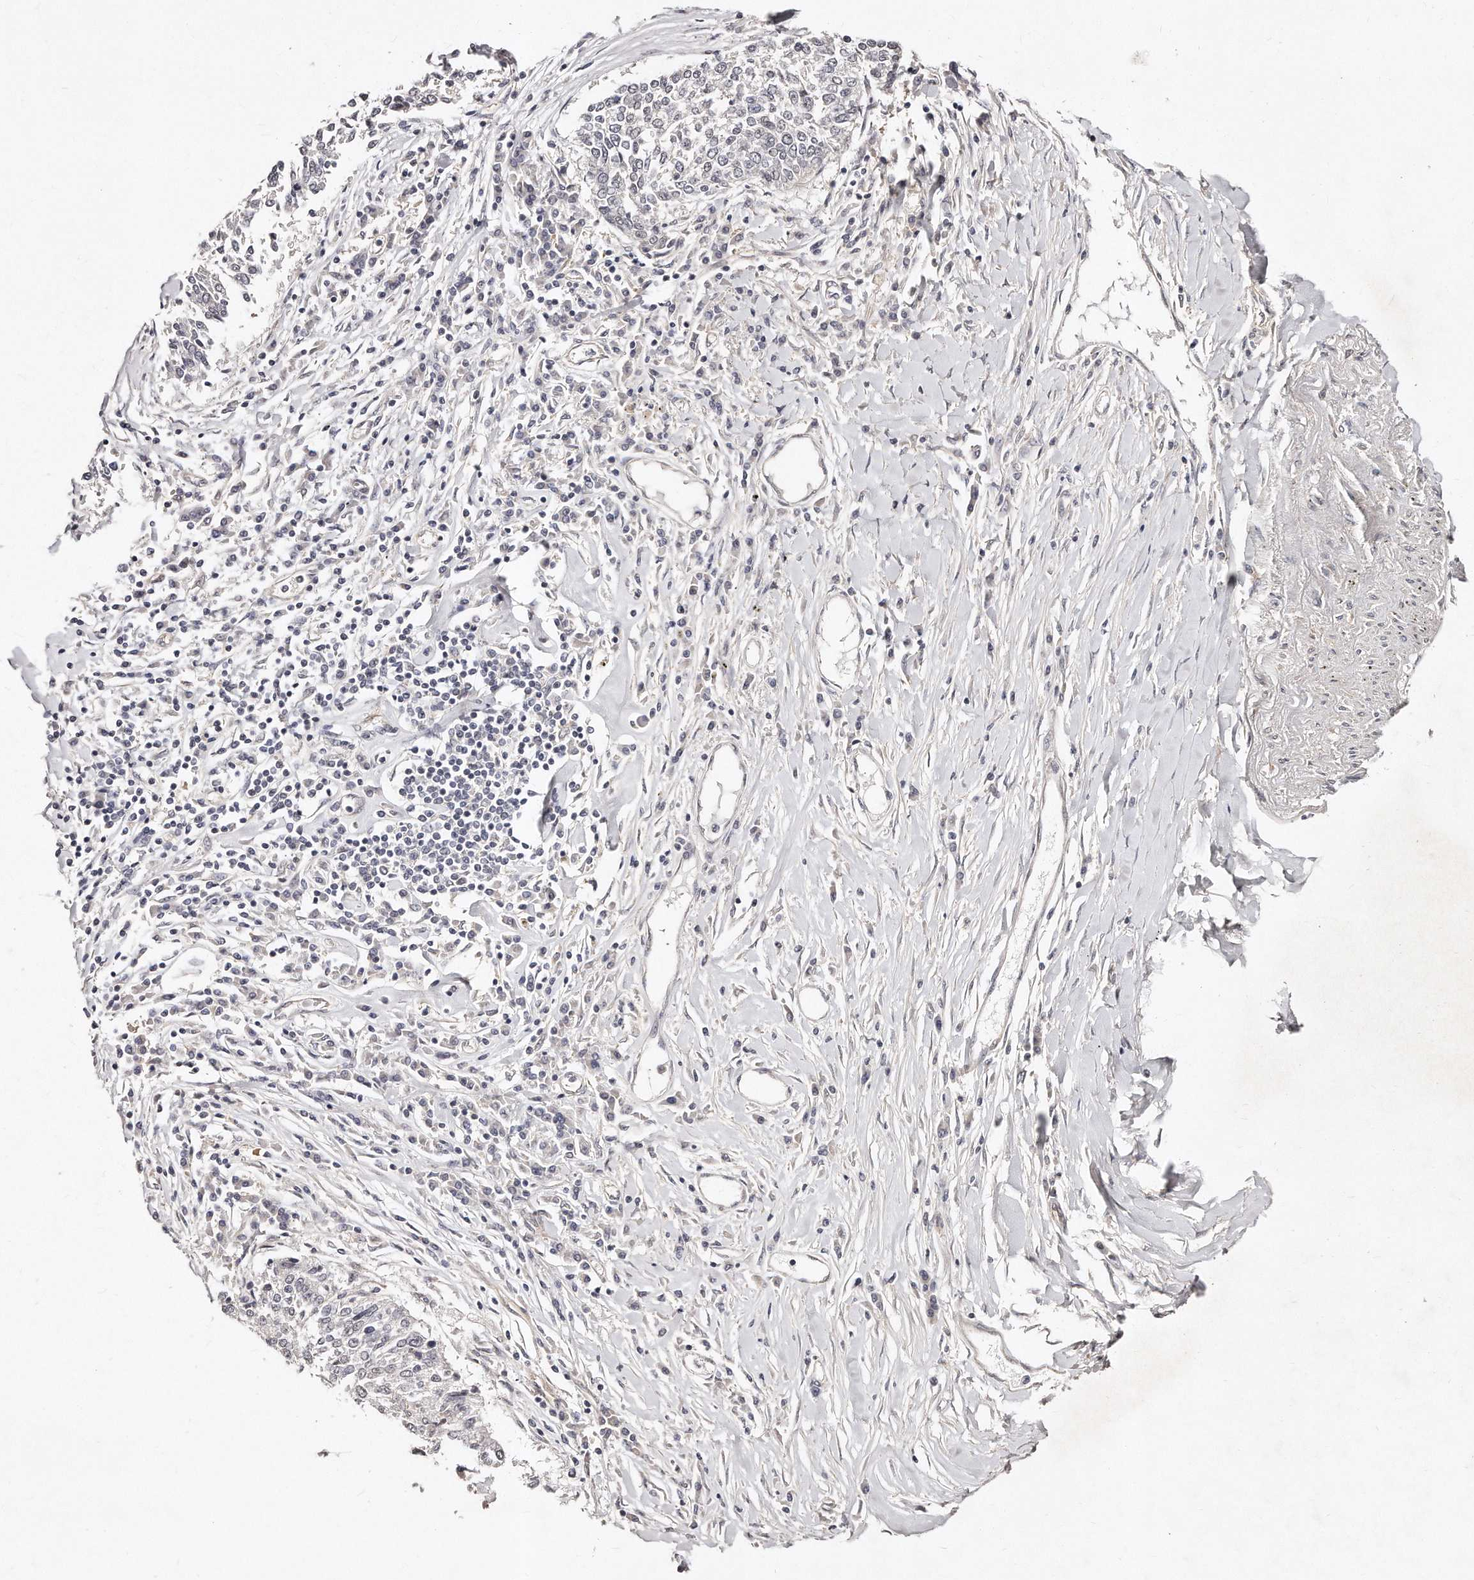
{"staining": {"intensity": "negative", "quantity": "none", "location": "none"}, "tissue": "lung cancer", "cell_type": "Tumor cells", "image_type": "cancer", "snomed": [{"axis": "morphology", "description": "Normal tissue, NOS"}, {"axis": "morphology", "description": "Squamous cell carcinoma, NOS"}, {"axis": "topography", "description": "Cartilage tissue"}, {"axis": "topography", "description": "Bronchus"}, {"axis": "topography", "description": "Lung"}, {"axis": "topography", "description": "Peripheral nerve tissue"}], "caption": "An immunohistochemistry (IHC) micrograph of lung cancer is shown. There is no staining in tumor cells of lung cancer. The staining was performed using DAB (3,3'-diaminobenzidine) to visualize the protein expression in brown, while the nuclei were stained in blue with hematoxylin (Magnification: 20x).", "gene": "CASZ1", "patient": {"sex": "female", "age": 49}}